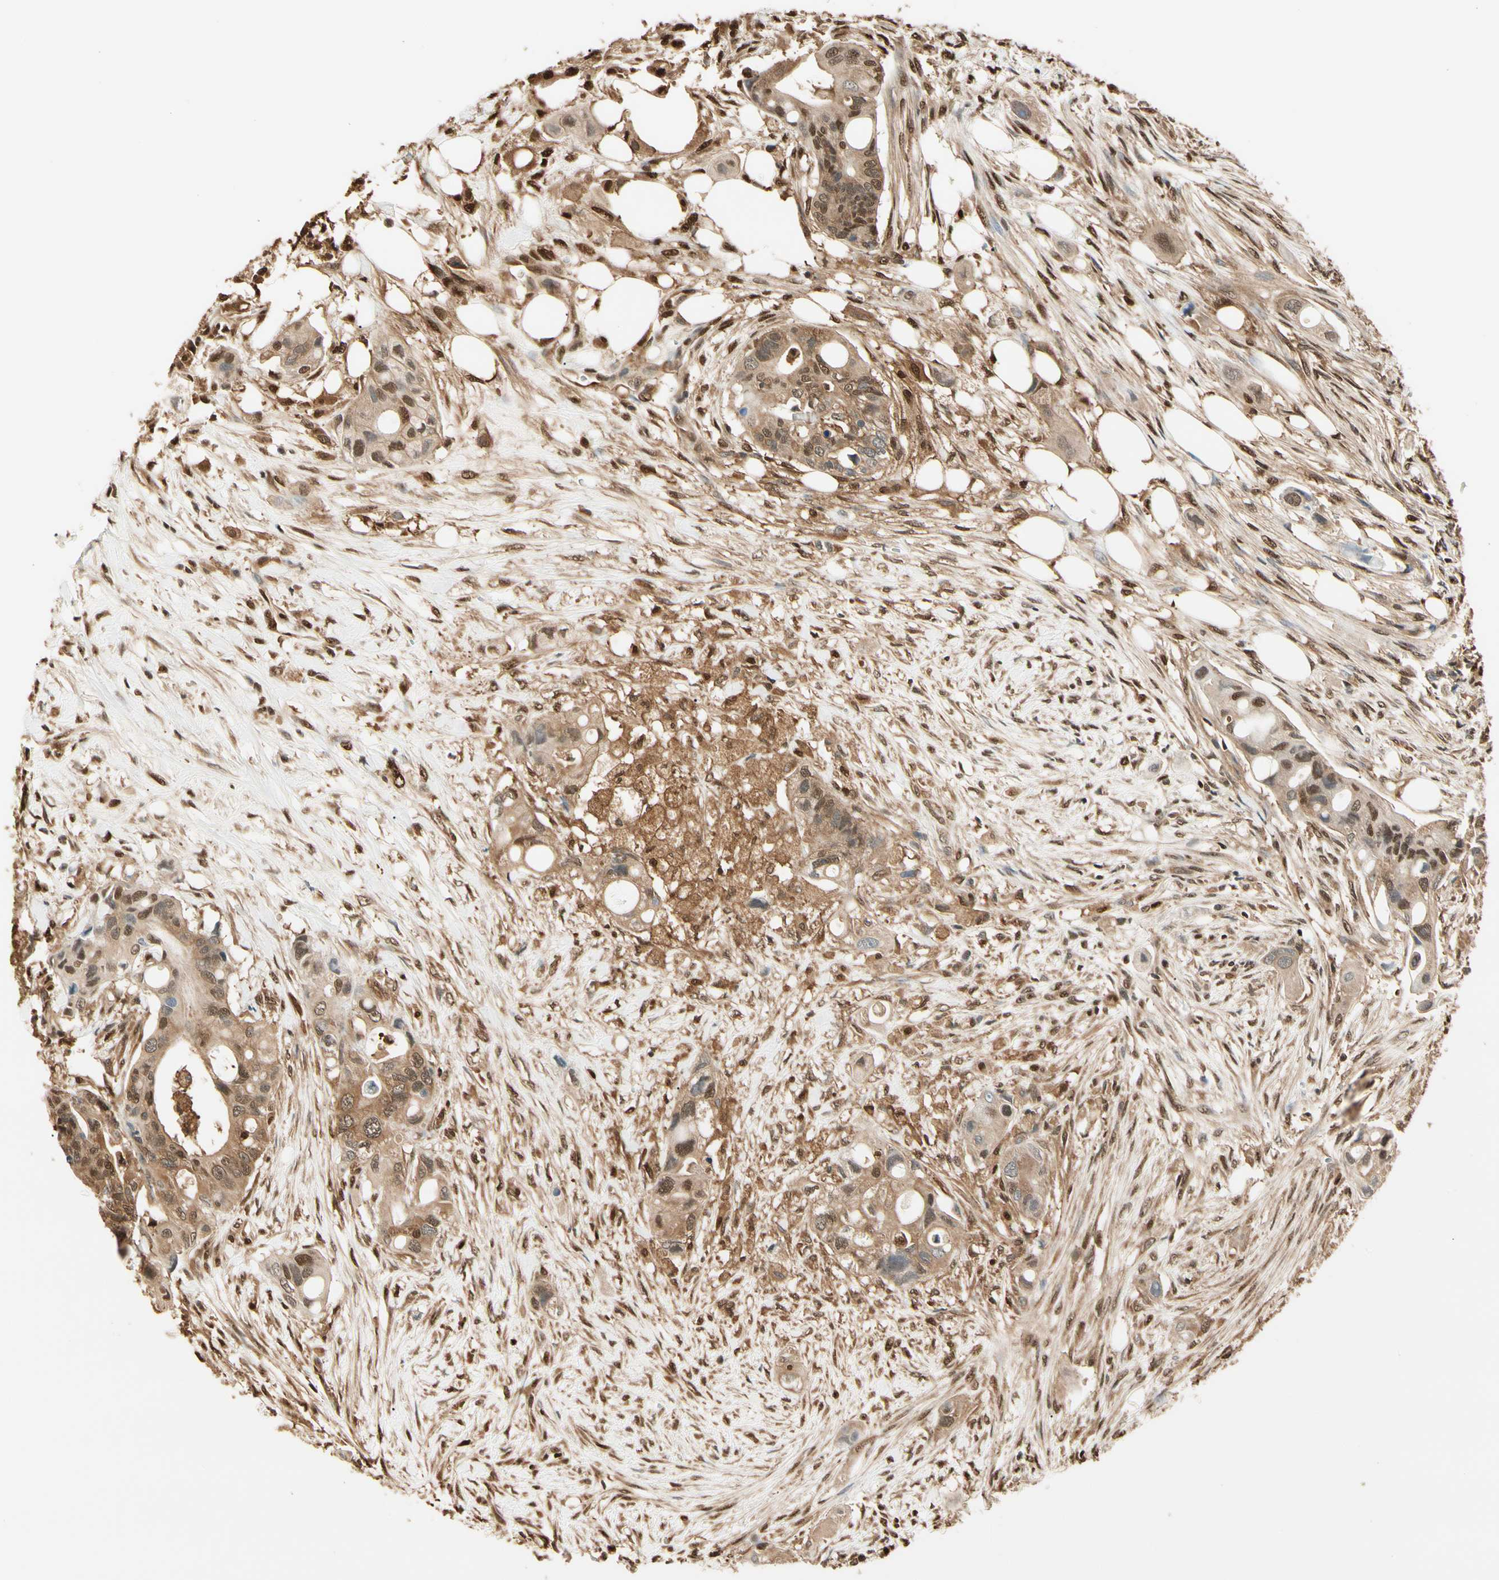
{"staining": {"intensity": "moderate", "quantity": ">75%", "location": "cytoplasmic/membranous,nuclear"}, "tissue": "colorectal cancer", "cell_type": "Tumor cells", "image_type": "cancer", "snomed": [{"axis": "morphology", "description": "Adenocarcinoma, NOS"}, {"axis": "topography", "description": "Colon"}], "caption": "The photomicrograph demonstrates immunohistochemical staining of colorectal cancer. There is moderate cytoplasmic/membranous and nuclear staining is seen in approximately >75% of tumor cells.", "gene": "PNCK", "patient": {"sex": "female", "age": 57}}